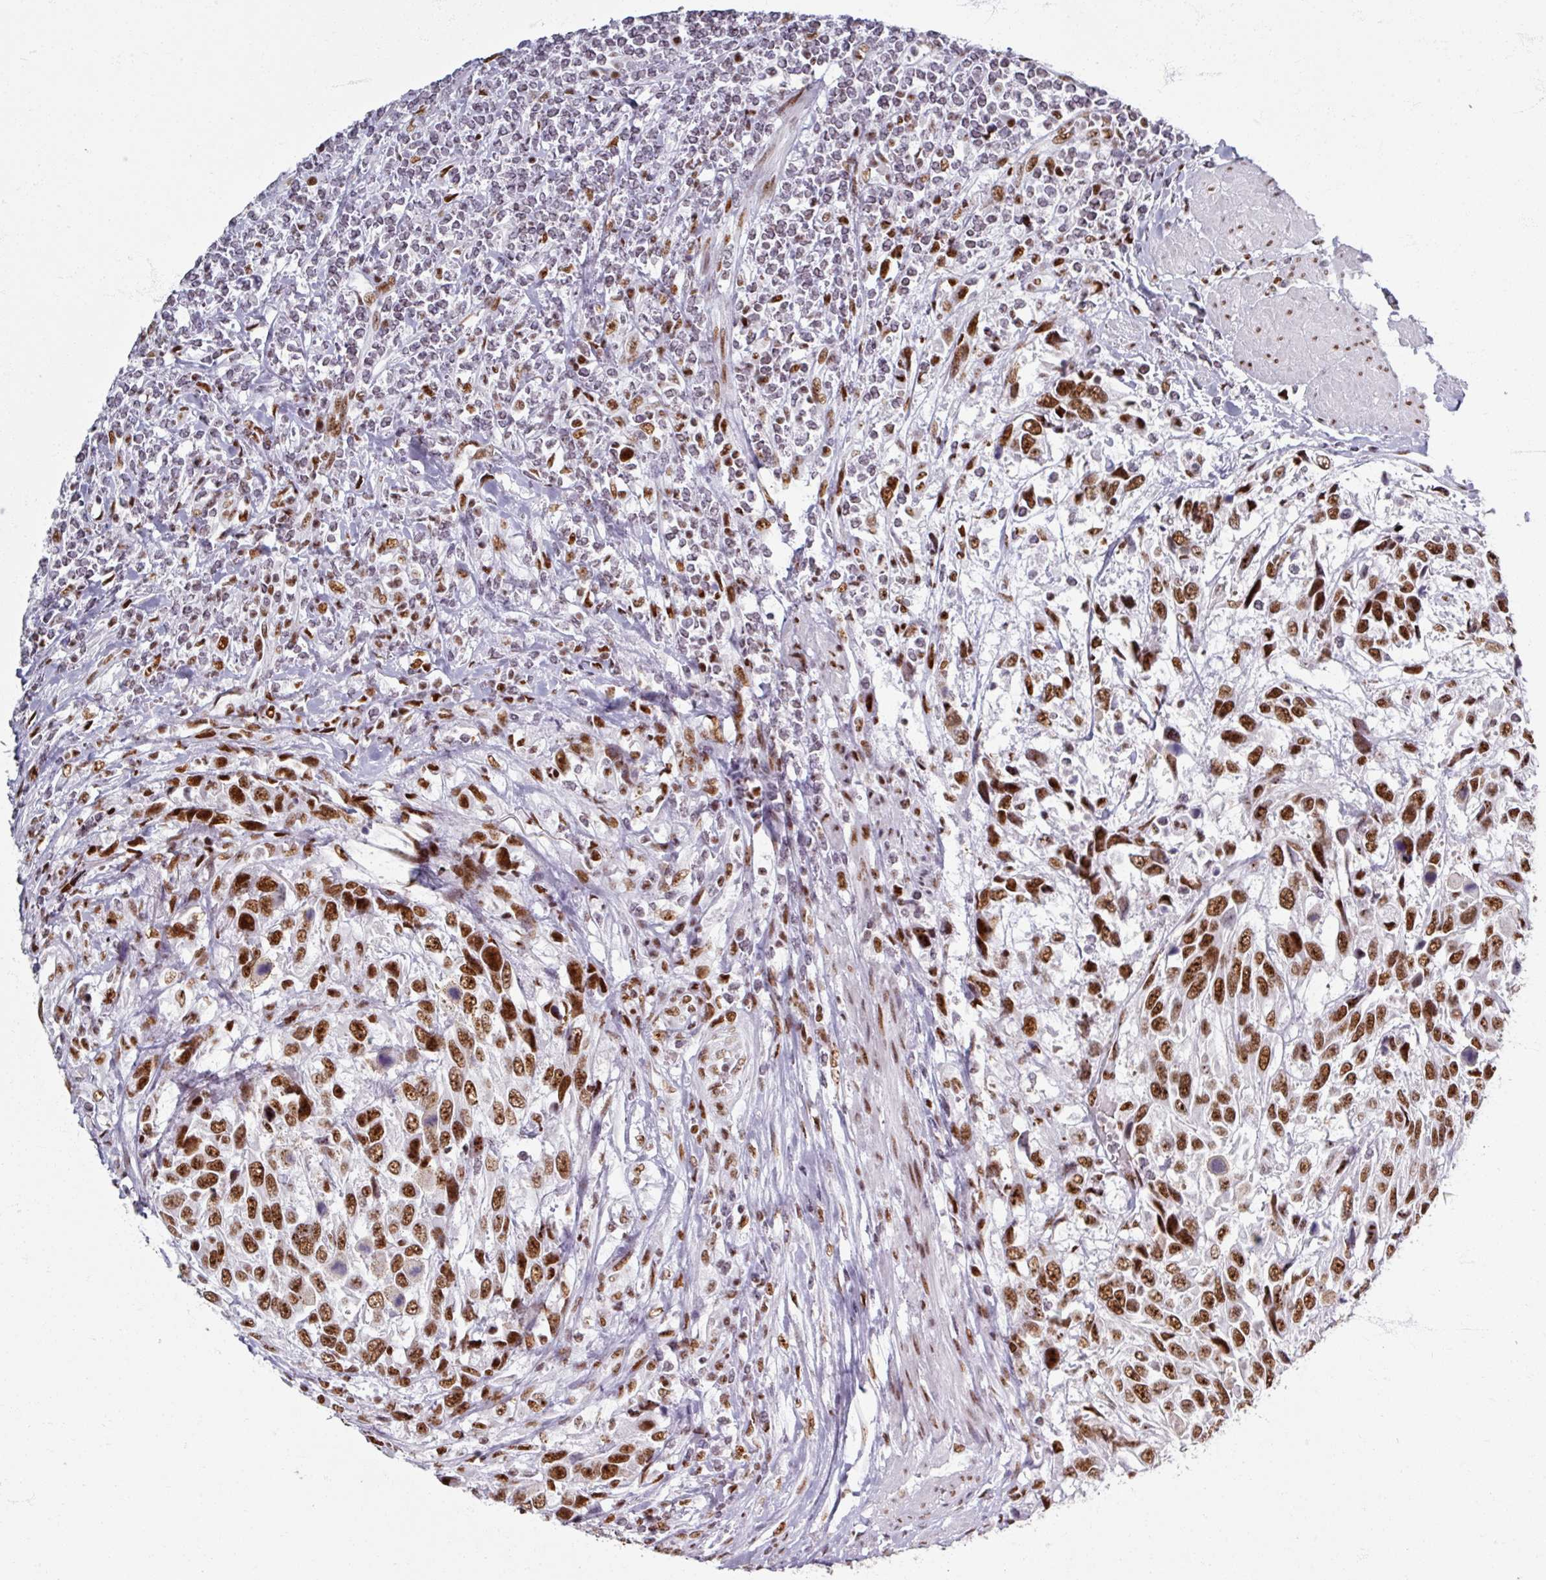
{"staining": {"intensity": "strong", "quantity": ">75%", "location": "nuclear"}, "tissue": "urothelial cancer", "cell_type": "Tumor cells", "image_type": "cancer", "snomed": [{"axis": "morphology", "description": "Urothelial carcinoma, High grade"}, {"axis": "topography", "description": "Urinary bladder"}], "caption": "Immunohistochemistry (IHC) histopathology image of human urothelial cancer stained for a protein (brown), which shows high levels of strong nuclear staining in approximately >75% of tumor cells.", "gene": "ADAR", "patient": {"sex": "female", "age": 70}}